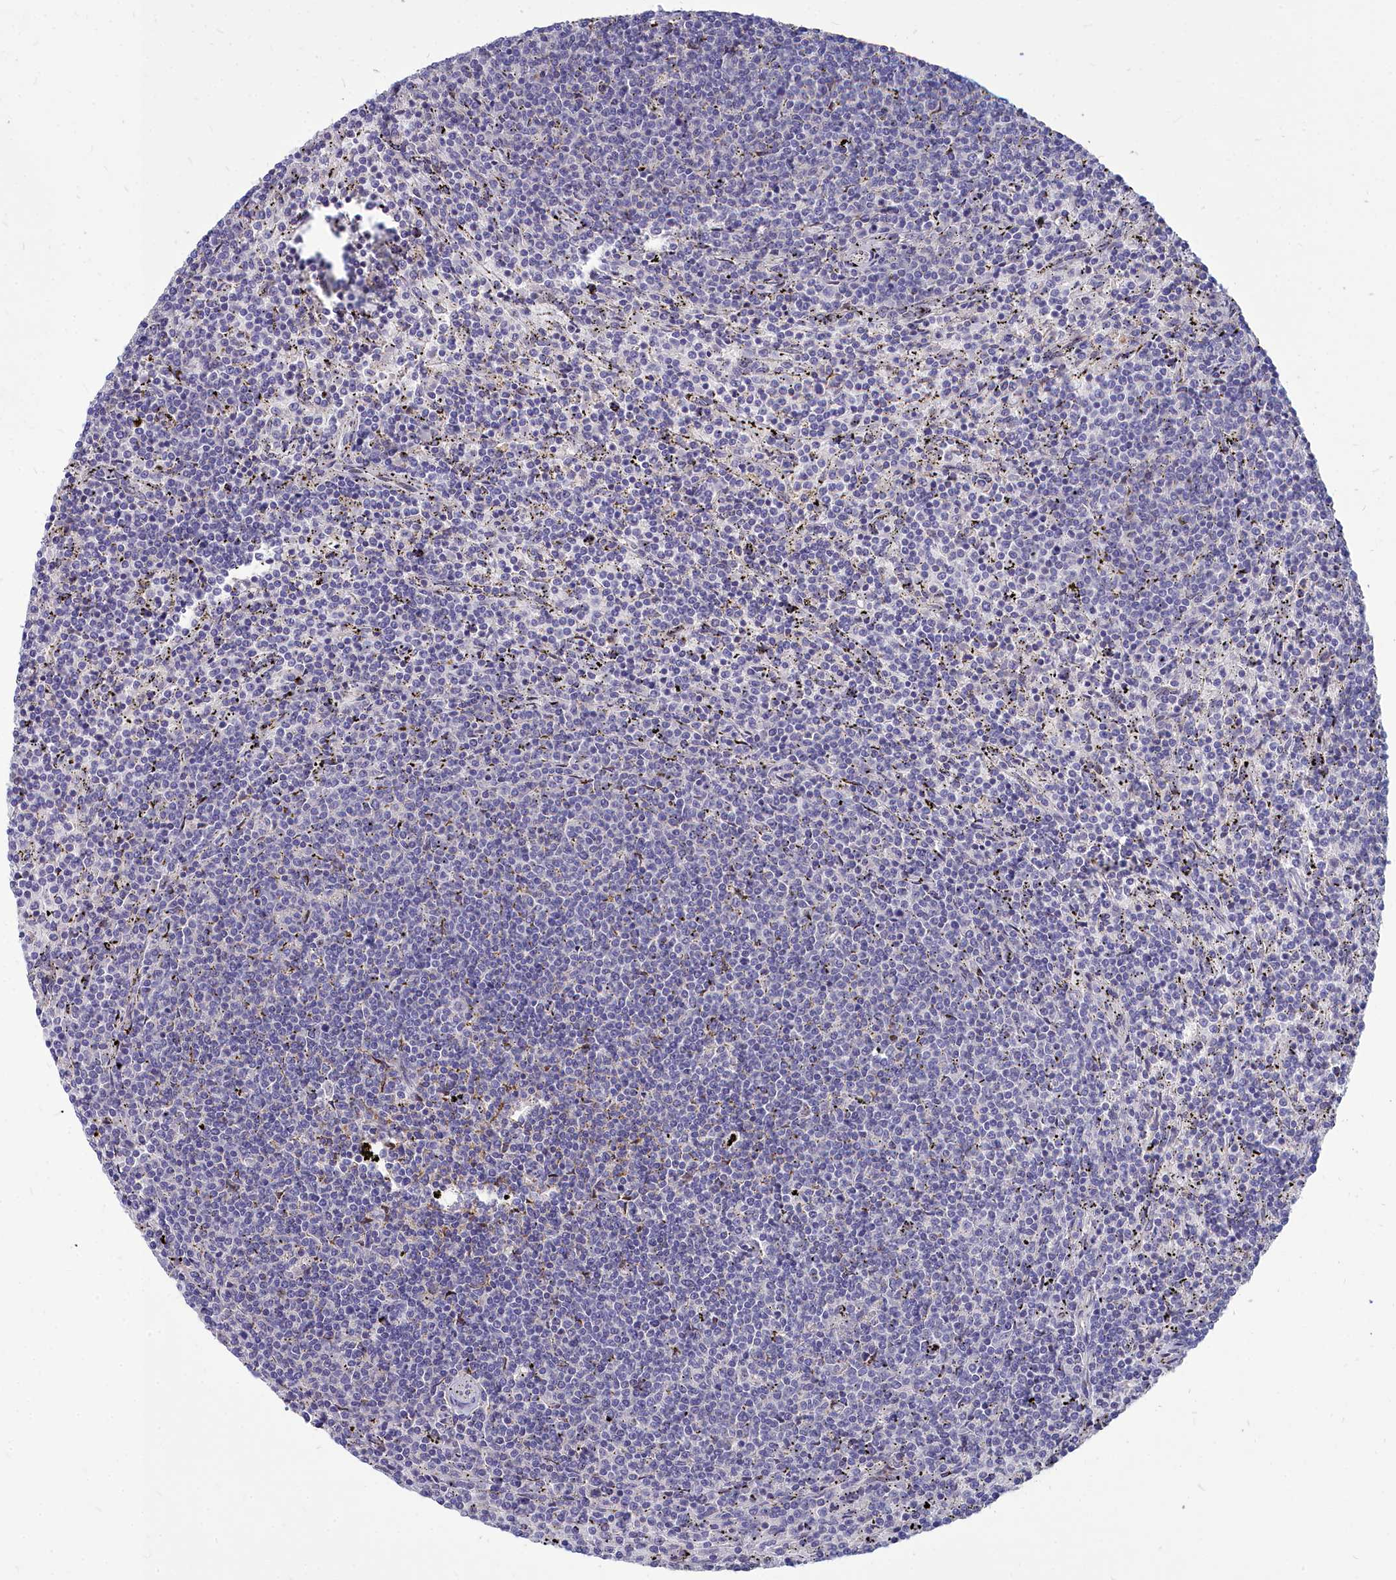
{"staining": {"intensity": "negative", "quantity": "none", "location": "none"}, "tissue": "lymphoma", "cell_type": "Tumor cells", "image_type": "cancer", "snomed": [{"axis": "morphology", "description": "Malignant lymphoma, non-Hodgkin's type, Low grade"}, {"axis": "topography", "description": "Spleen"}], "caption": "Low-grade malignant lymphoma, non-Hodgkin's type stained for a protein using immunohistochemistry reveals no expression tumor cells.", "gene": "NOXA1", "patient": {"sex": "female", "age": 50}}